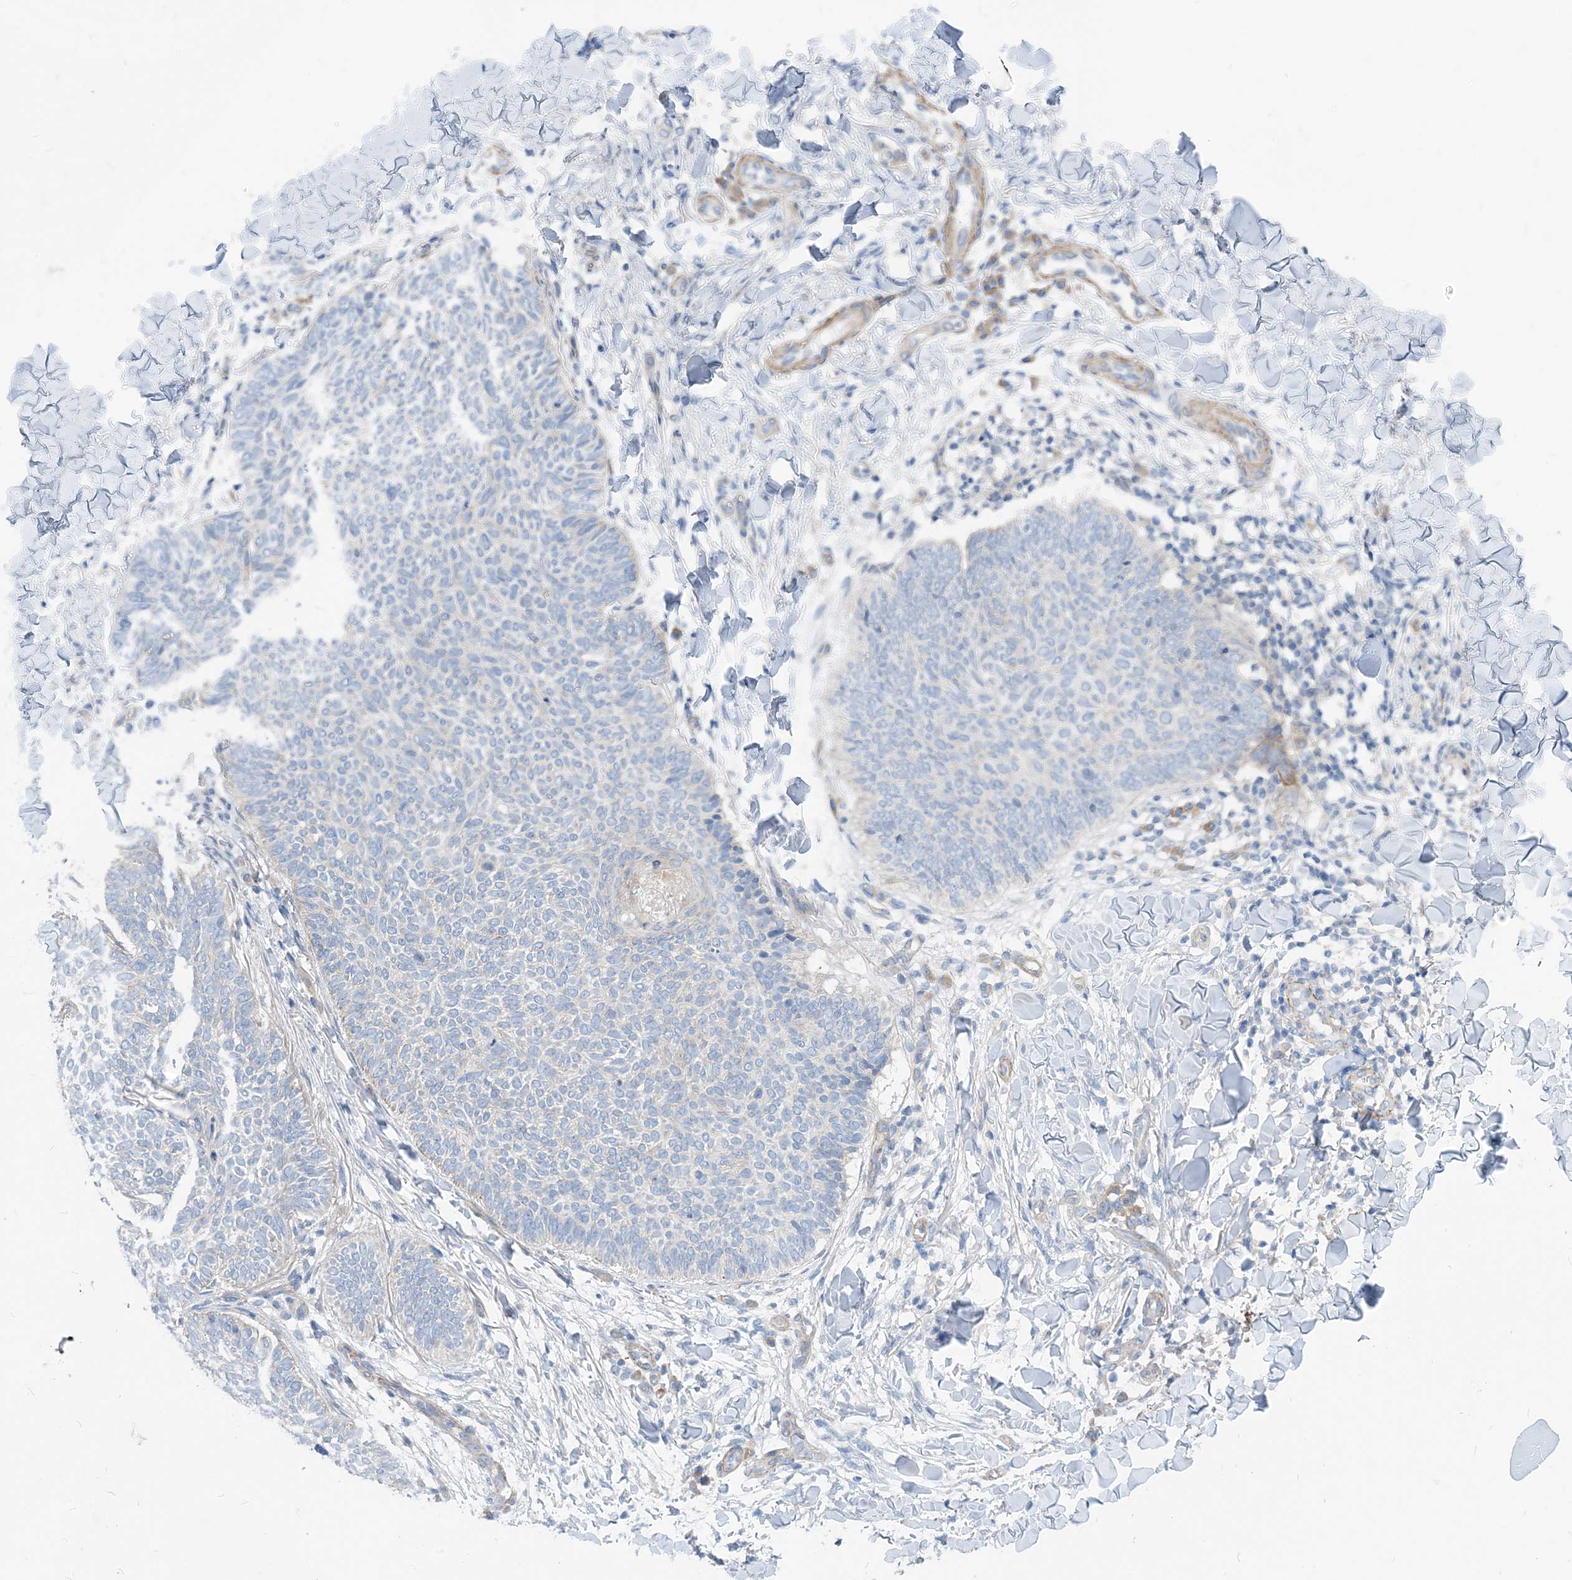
{"staining": {"intensity": "negative", "quantity": "none", "location": "none"}, "tissue": "skin cancer", "cell_type": "Tumor cells", "image_type": "cancer", "snomed": [{"axis": "morphology", "description": "Normal tissue, NOS"}, {"axis": "morphology", "description": "Basal cell carcinoma"}, {"axis": "topography", "description": "Skin"}], "caption": "Skin cancer was stained to show a protein in brown. There is no significant staining in tumor cells. (Stains: DAB (3,3'-diaminobenzidine) immunohistochemistry (IHC) with hematoxylin counter stain, Microscopy: brightfield microscopy at high magnification).", "gene": "PLEKHA3", "patient": {"sex": "male", "age": 50}}